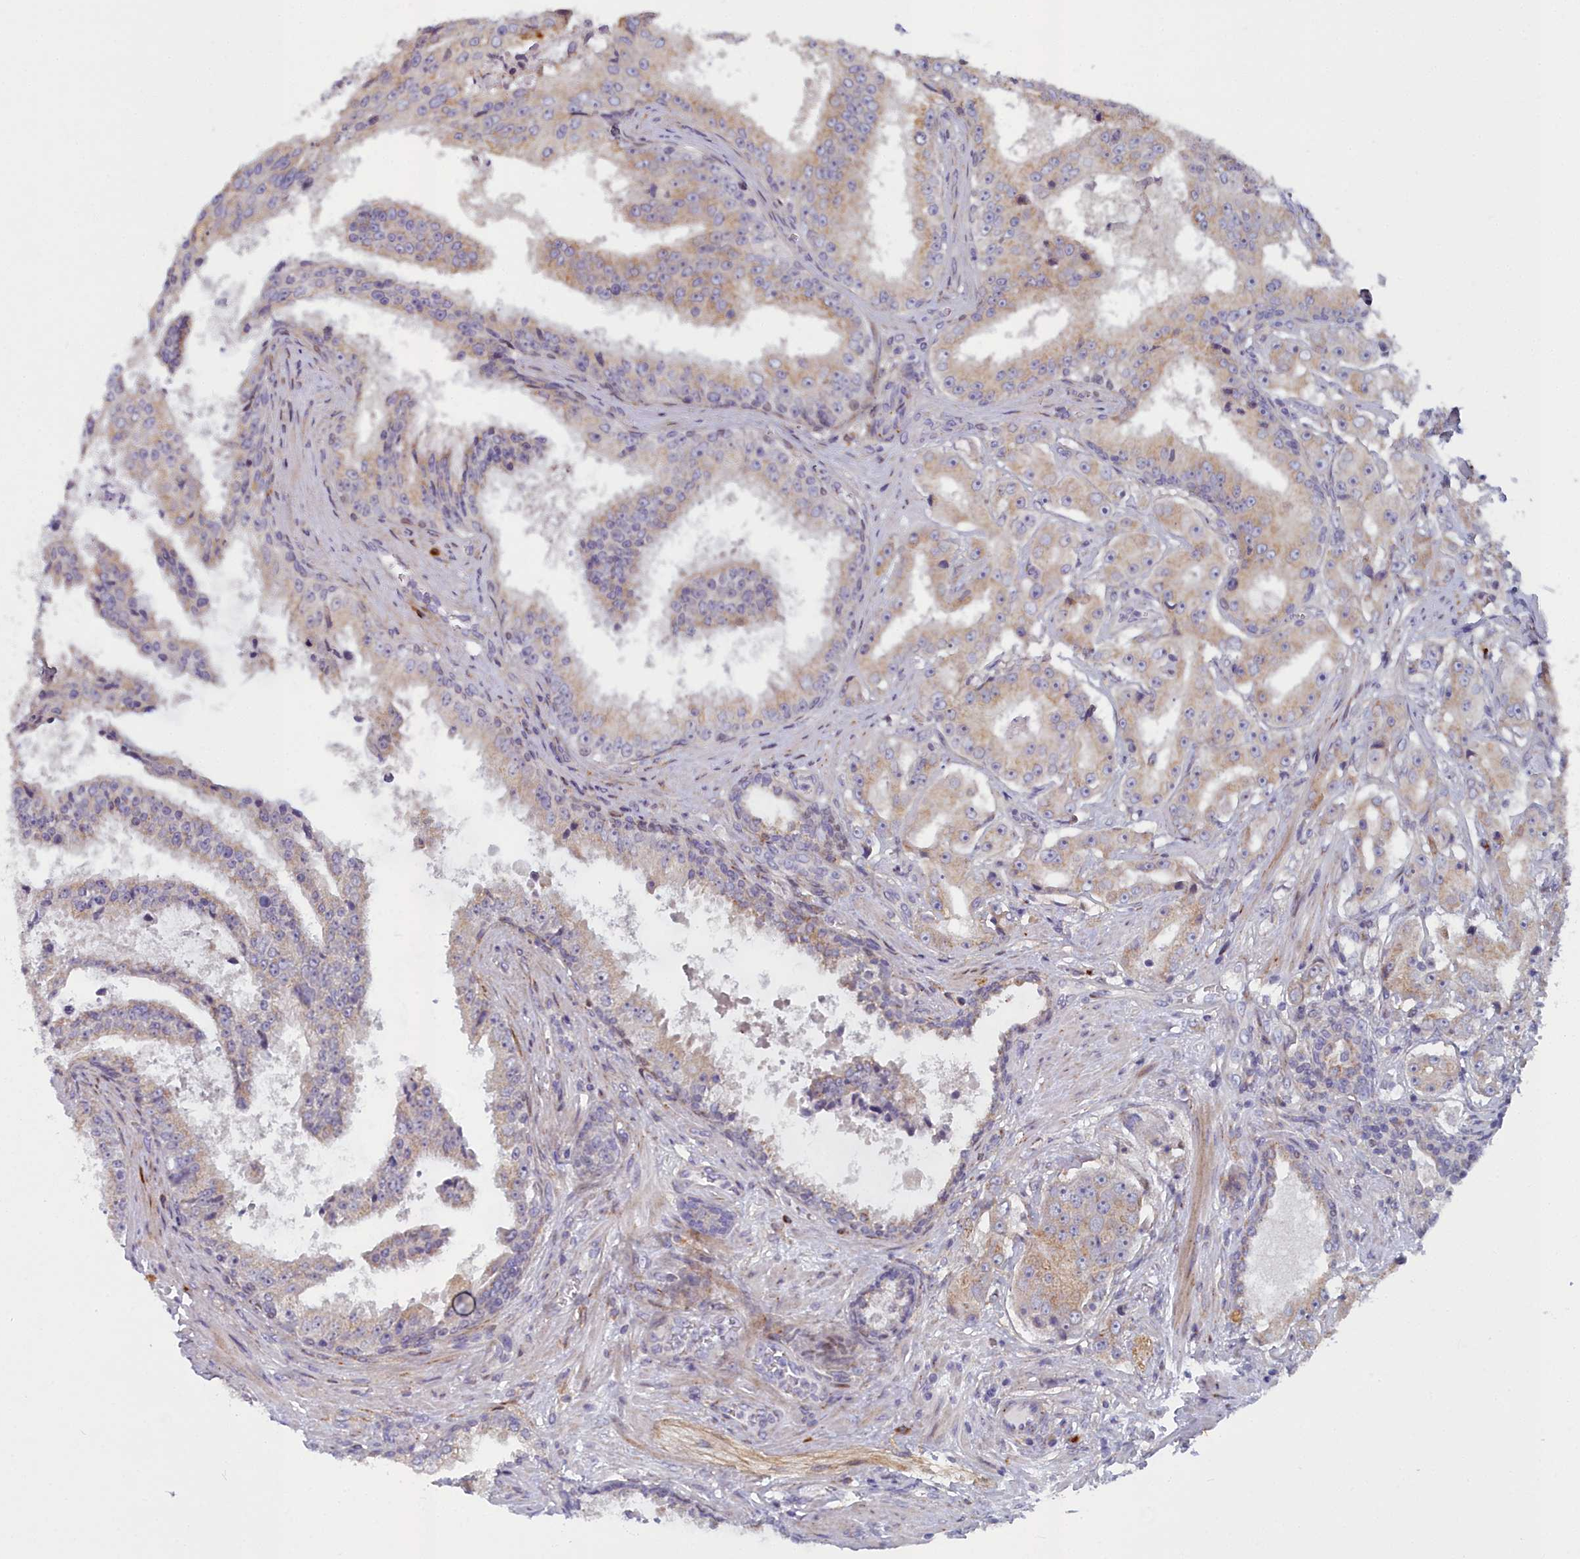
{"staining": {"intensity": "moderate", "quantity": "25%-75%", "location": "cytoplasmic/membranous"}, "tissue": "prostate cancer", "cell_type": "Tumor cells", "image_type": "cancer", "snomed": [{"axis": "morphology", "description": "Adenocarcinoma, High grade"}, {"axis": "topography", "description": "Prostate"}], "caption": "The immunohistochemical stain shows moderate cytoplasmic/membranous positivity in tumor cells of prostate adenocarcinoma (high-grade) tissue.", "gene": "B9D2", "patient": {"sex": "male", "age": 73}}